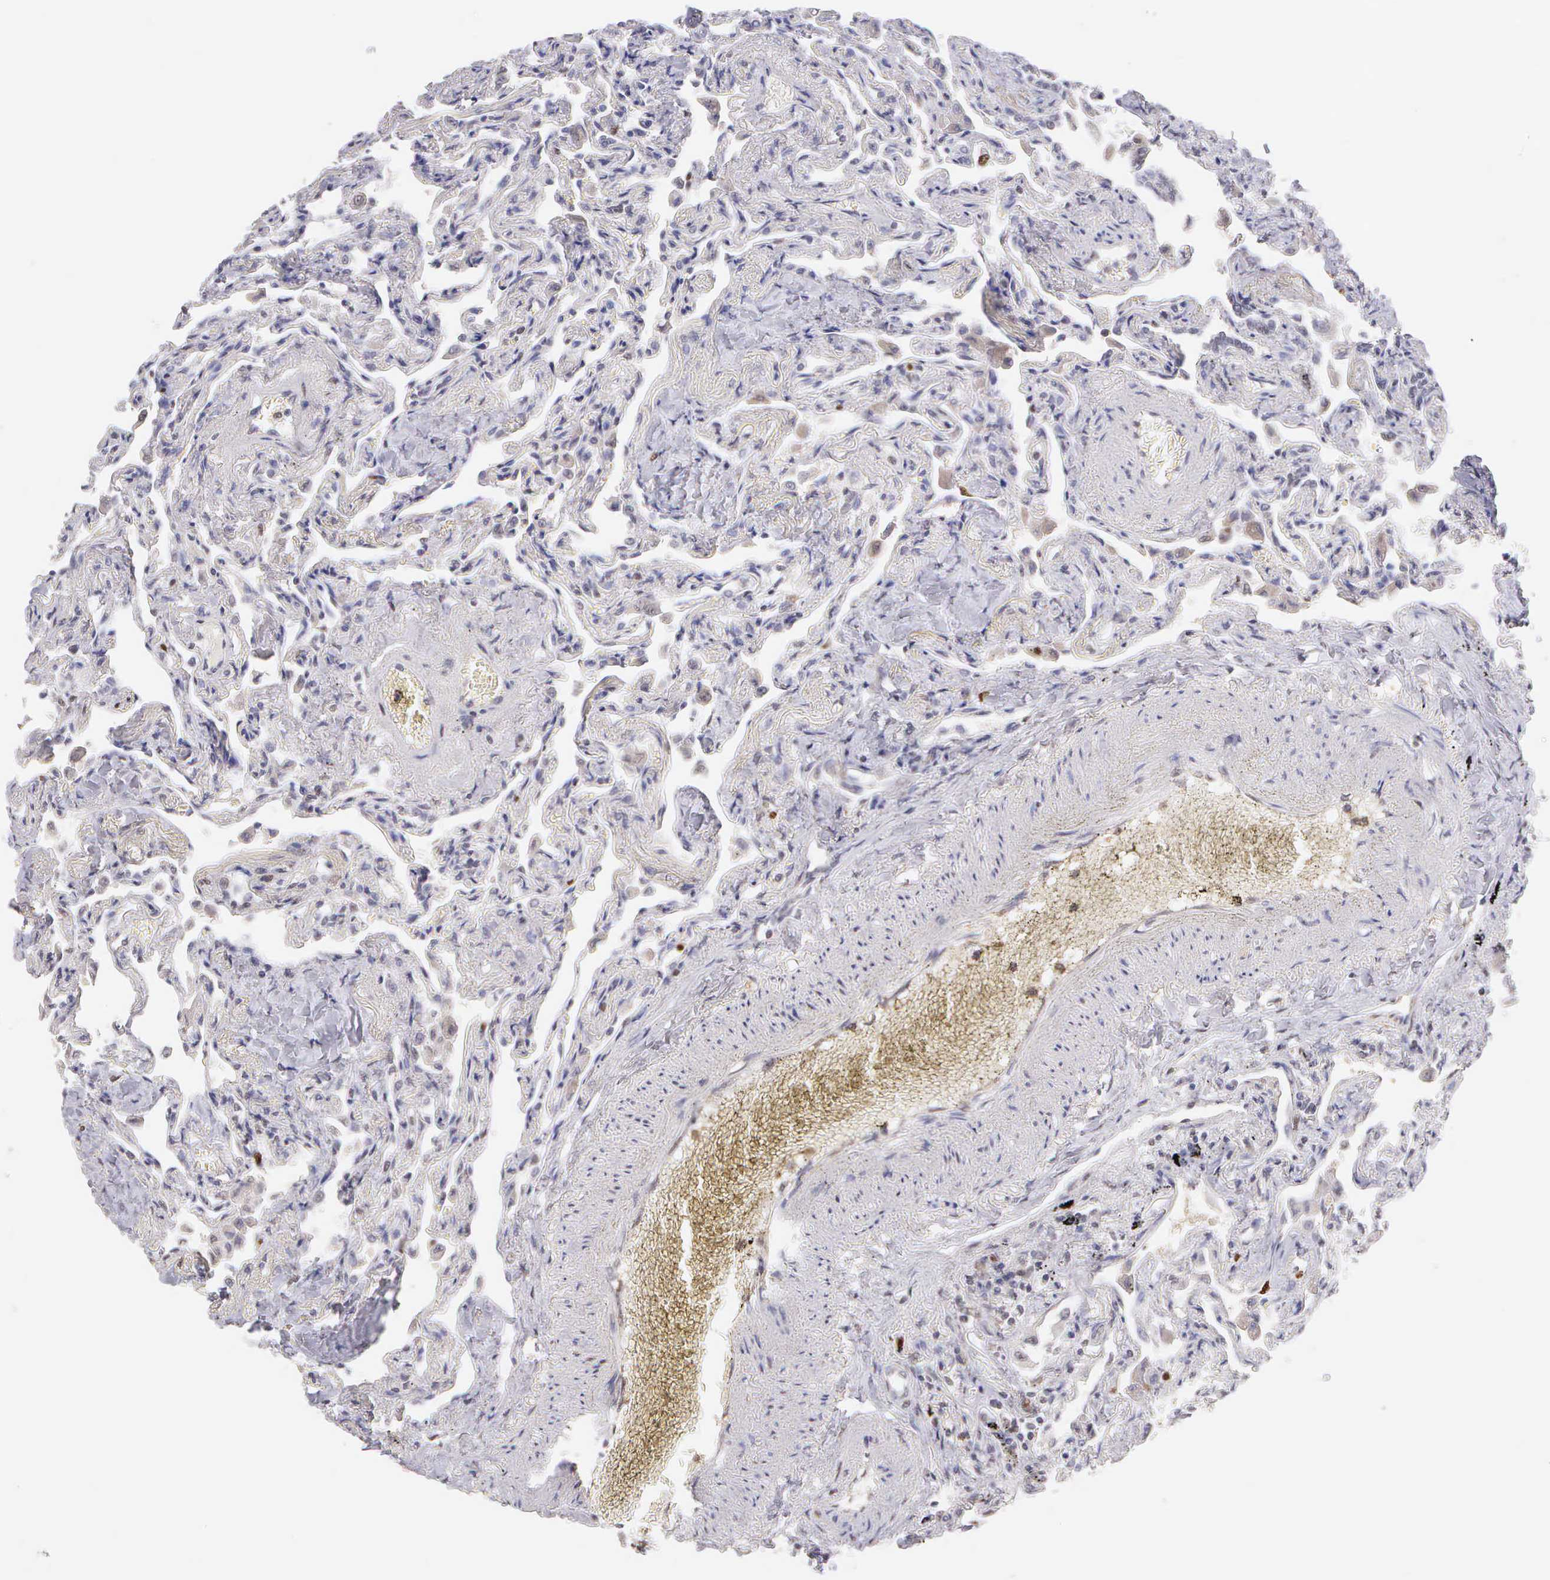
{"staining": {"intensity": "negative", "quantity": "none", "location": "none"}, "tissue": "lung", "cell_type": "Alveolar cells", "image_type": "normal", "snomed": [{"axis": "morphology", "description": "Normal tissue, NOS"}, {"axis": "topography", "description": "Lung"}], "caption": "The immunohistochemistry (IHC) image has no significant expression in alveolar cells of lung.", "gene": "MKI67", "patient": {"sex": "male", "age": 73}}